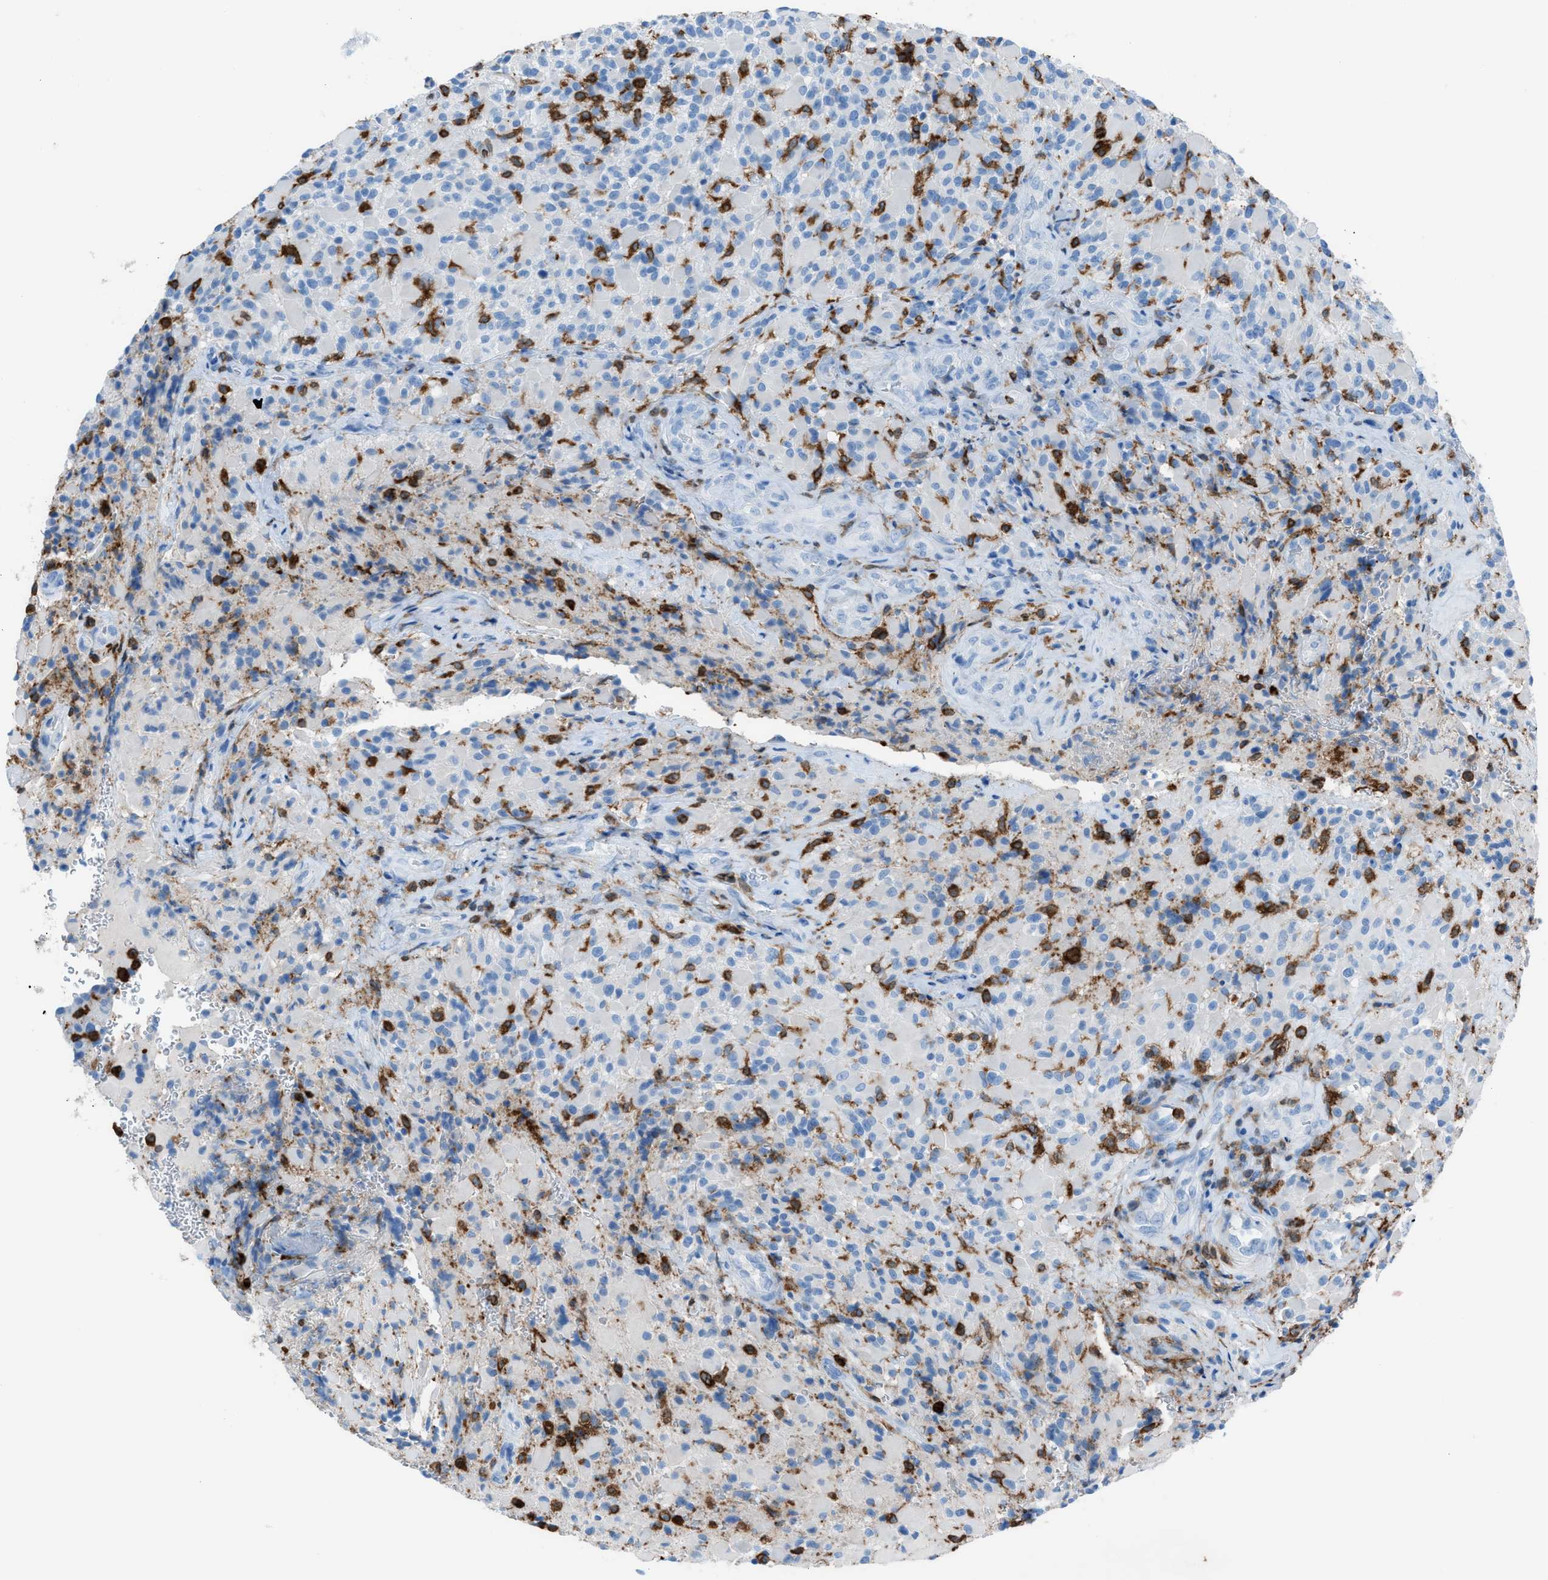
{"staining": {"intensity": "strong", "quantity": "<25%", "location": "cytoplasmic/membranous"}, "tissue": "glioma", "cell_type": "Tumor cells", "image_type": "cancer", "snomed": [{"axis": "morphology", "description": "Glioma, malignant, High grade"}, {"axis": "topography", "description": "Brain"}], "caption": "An IHC photomicrograph of tumor tissue is shown. Protein staining in brown highlights strong cytoplasmic/membranous positivity in glioma within tumor cells.", "gene": "ITGB2", "patient": {"sex": "male", "age": 71}}